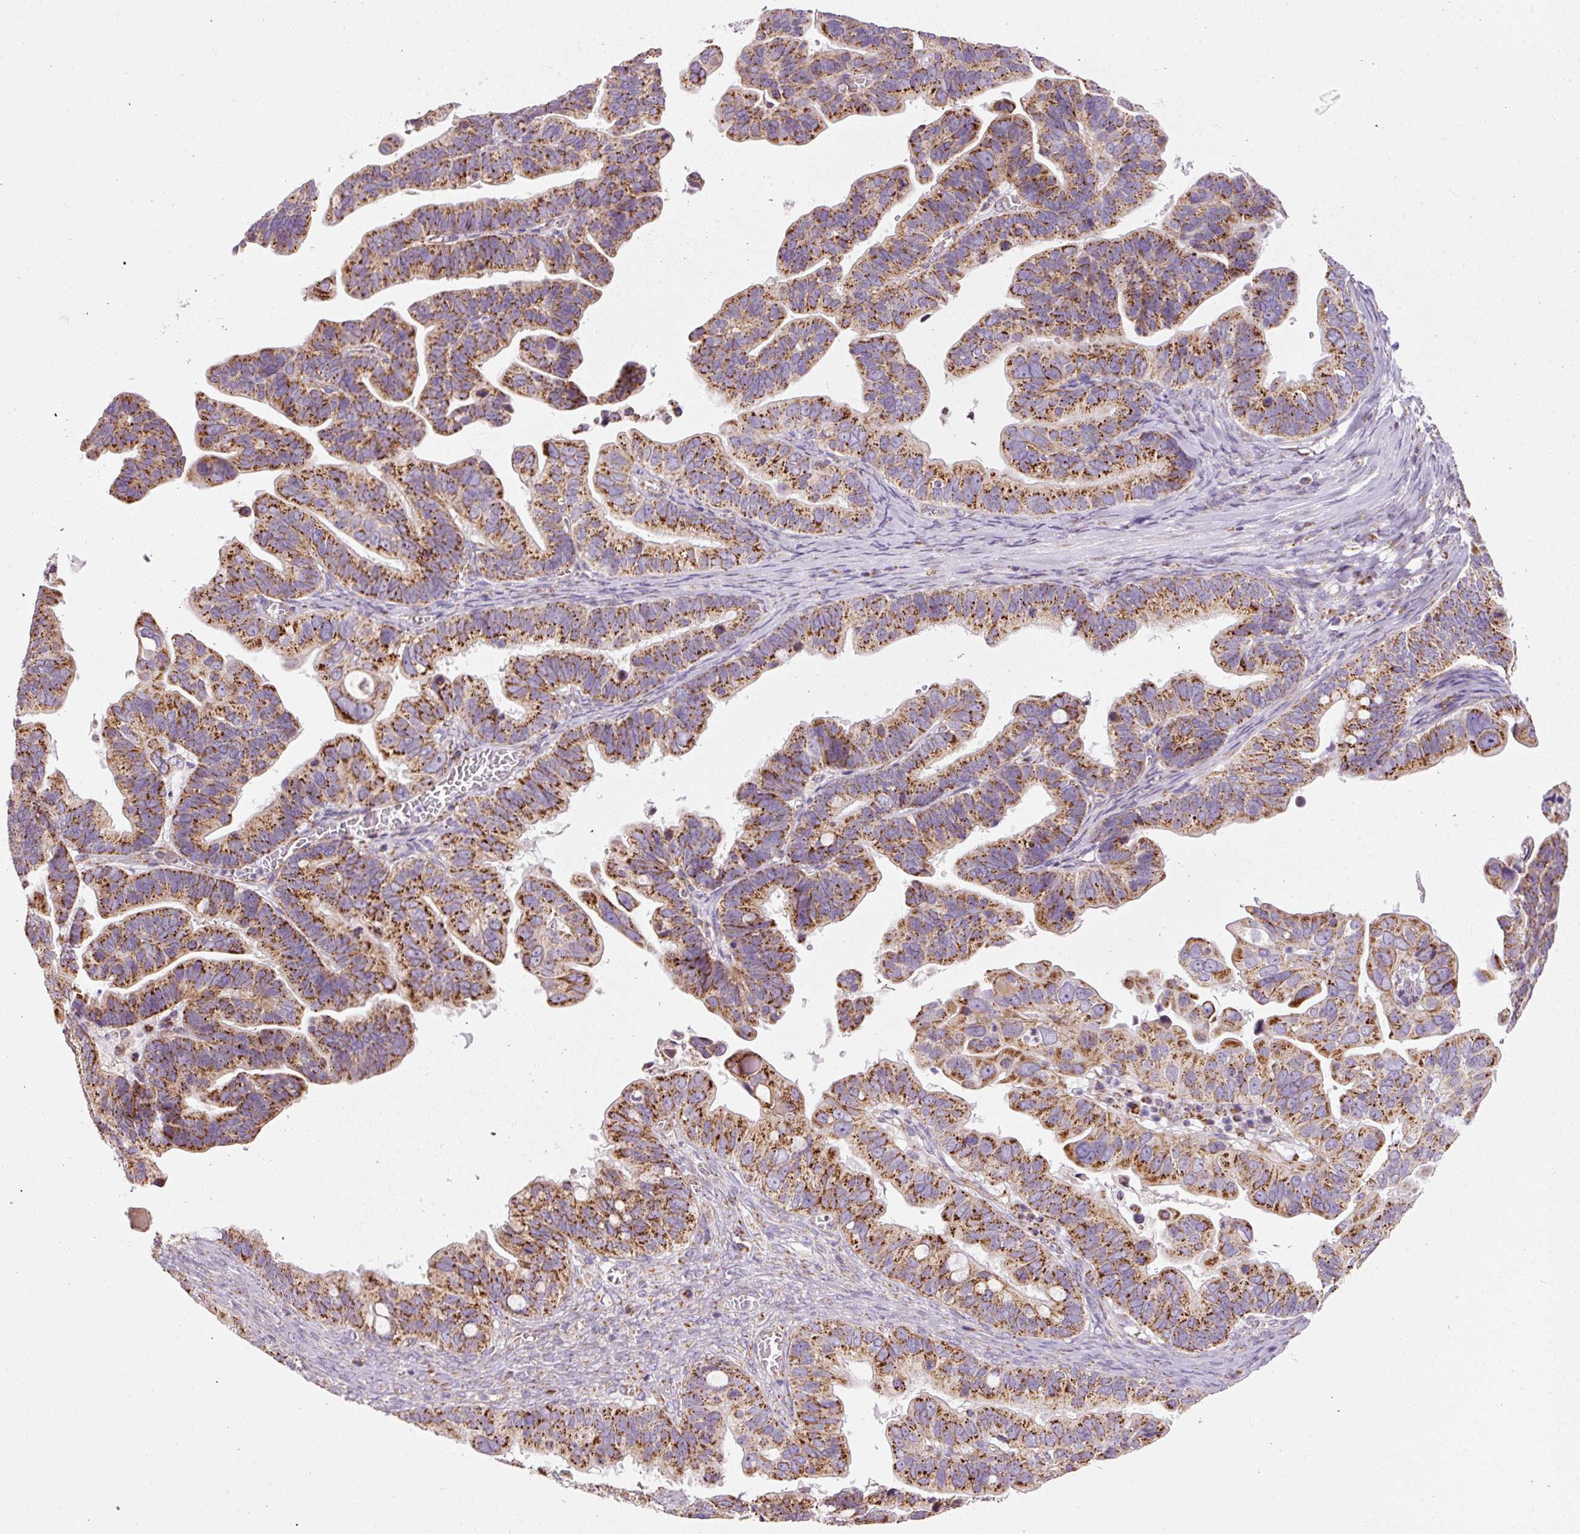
{"staining": {"intensity": "strong", "quantity": ">75%", "location": "cytoplasmic/membranous"}, "tissue": "ovarian cancer", "cell_type": "Tumor cells", "image_type": "cancer", "snomed": [{"axis": "morphology", "description": "Cystadenocarcinoma, serous, NOS"}, {"axis": "topography", "description": "Ovary"}], "caption": "IHC photomicrograph of human ovarian cancer (serous cystadenocarcinoma) stained for a protein (brown), which displays high levels of strong cytoplasmic/membranous positivity in approximately >75% of tumor cells.", "gene": "NDUFB4", "patient": {"sex": "female", "age": 56}}